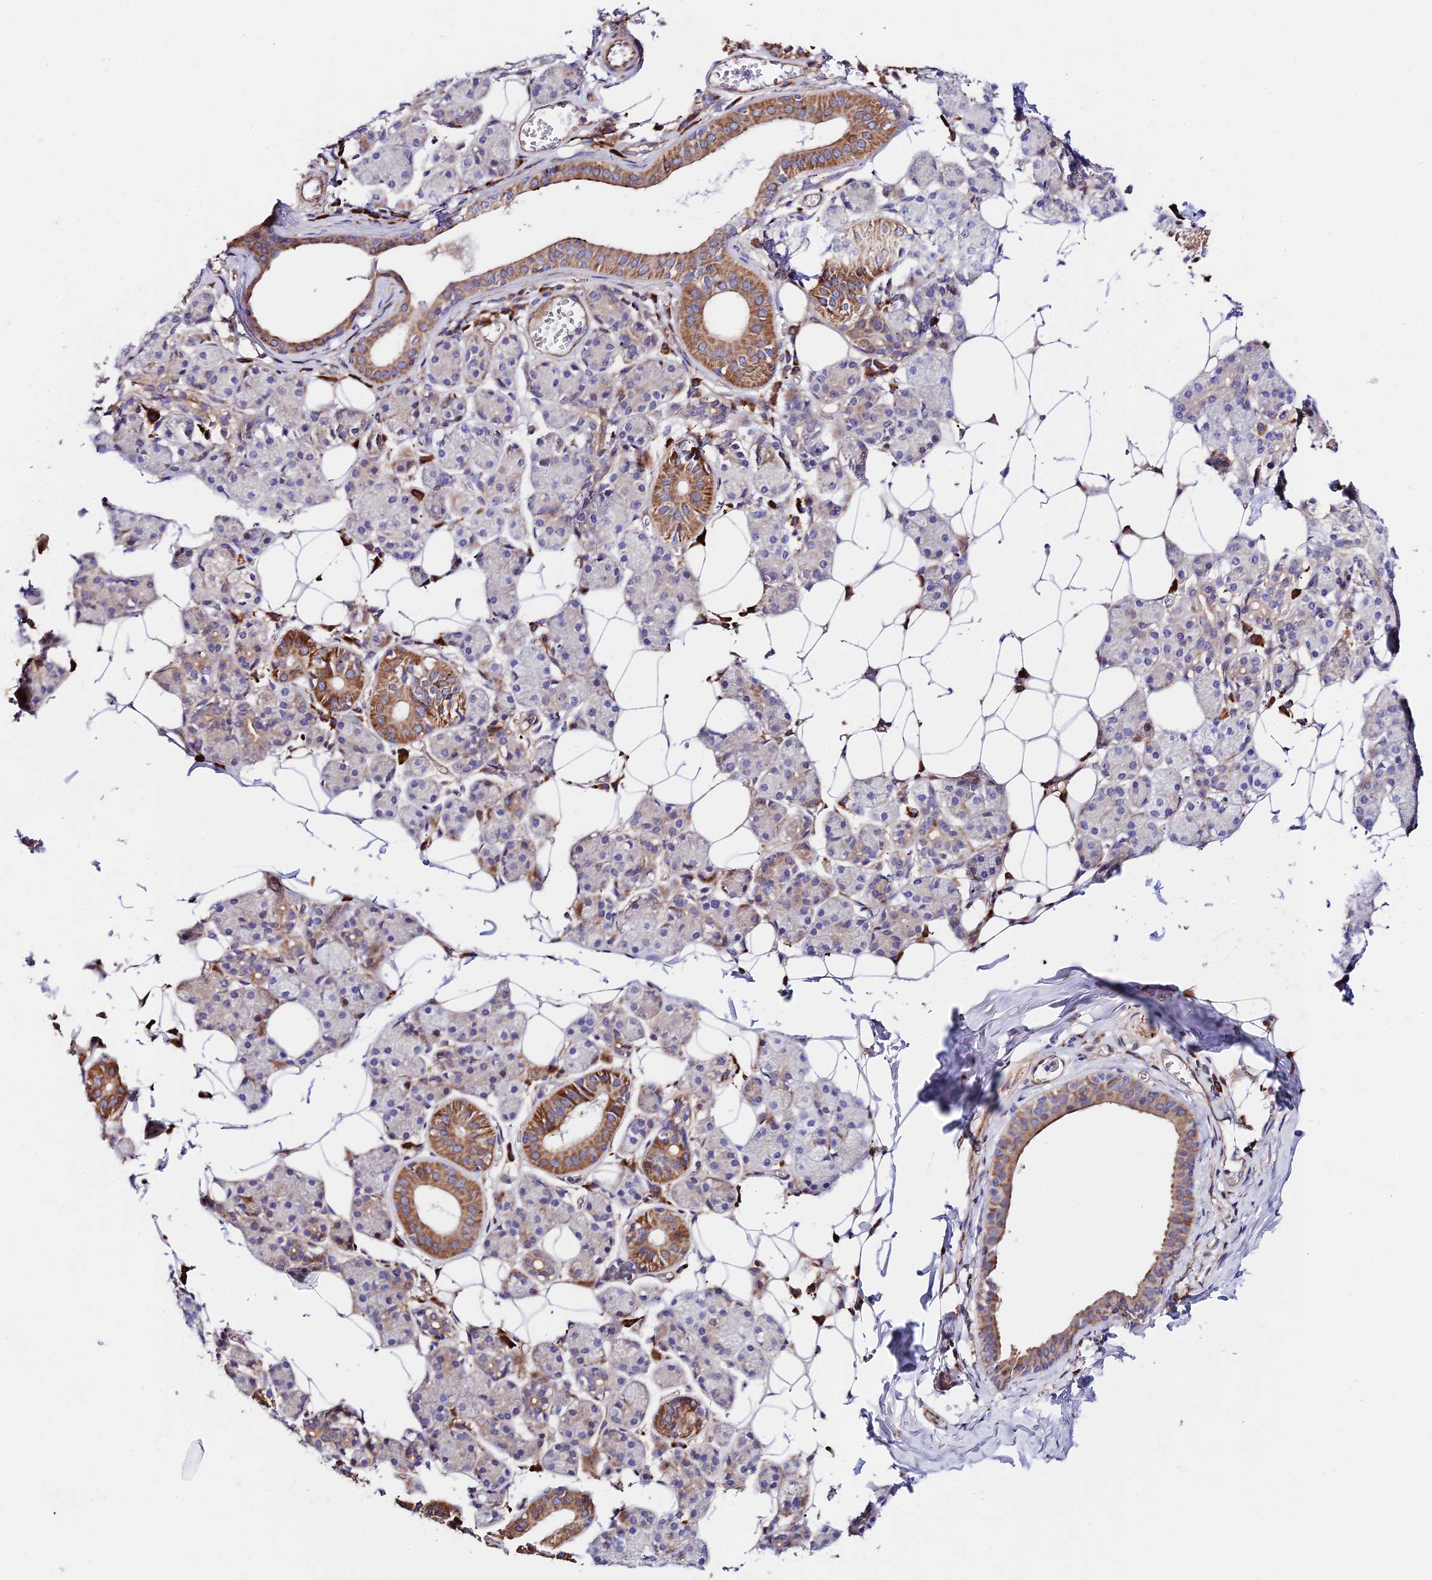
{"staining": {"intensity": "moderate", "quantity": "<25%", "location": "cytoplasmic/membranous"}, "tissue": "salivary gland", "cell_type": "Glandular cells", "image_type": "normal", "snomed": [{"axis": "morphology", "description": "Normal tissue, NOS"}, {"axis": "topography", "description": "Salivary gland"}], "caption": "Immunohistochemical staining of benign salivary gland demonstrates low levels of moderate cytoplasmic/membranous staining in approximately <25% of glandular cells. (DAB IHC with brightfield microscopy, high magnification).", "gene": "VPS13C", "patient": {"sex": "female", "age": 33}}